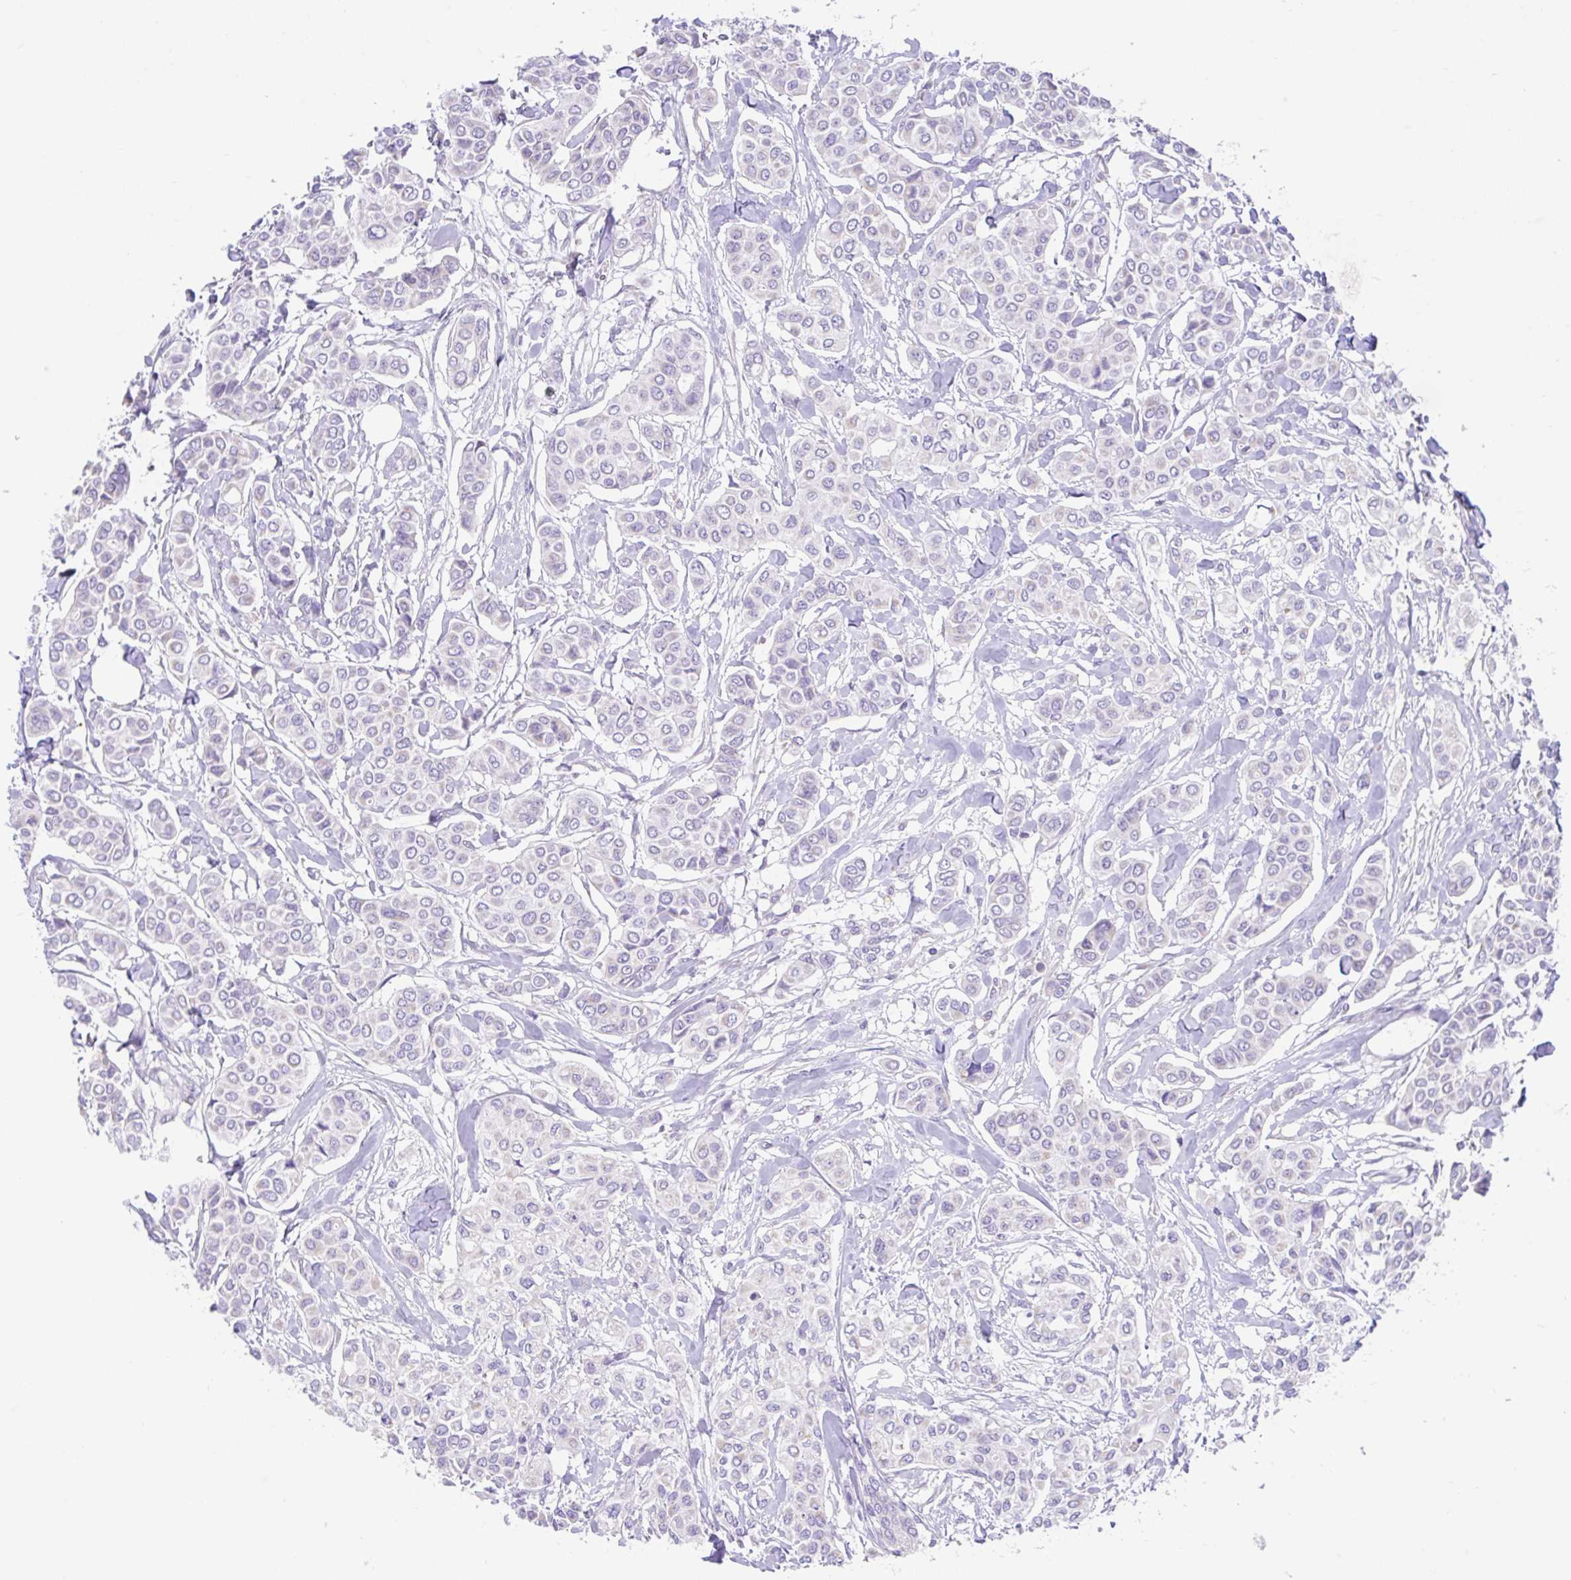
{"staining": {"intensity": "negative", "quantity": "none", "location": "none"}, "tissue": "breast cancer", "cell_type": "Tumor cells", "image_type": "cancer", "snomed": [{"axis": "morphology", "description": "Lobular carcinoma"}, {"axis": "topography", "description": "Breast"}], "caption": "Lobular carcinoma (breast) was stained to show a protein in brown. There is no significant expression in tumor cells.", "gene": "CCSAP", "patient": {"sex": "female", "age": 51}}